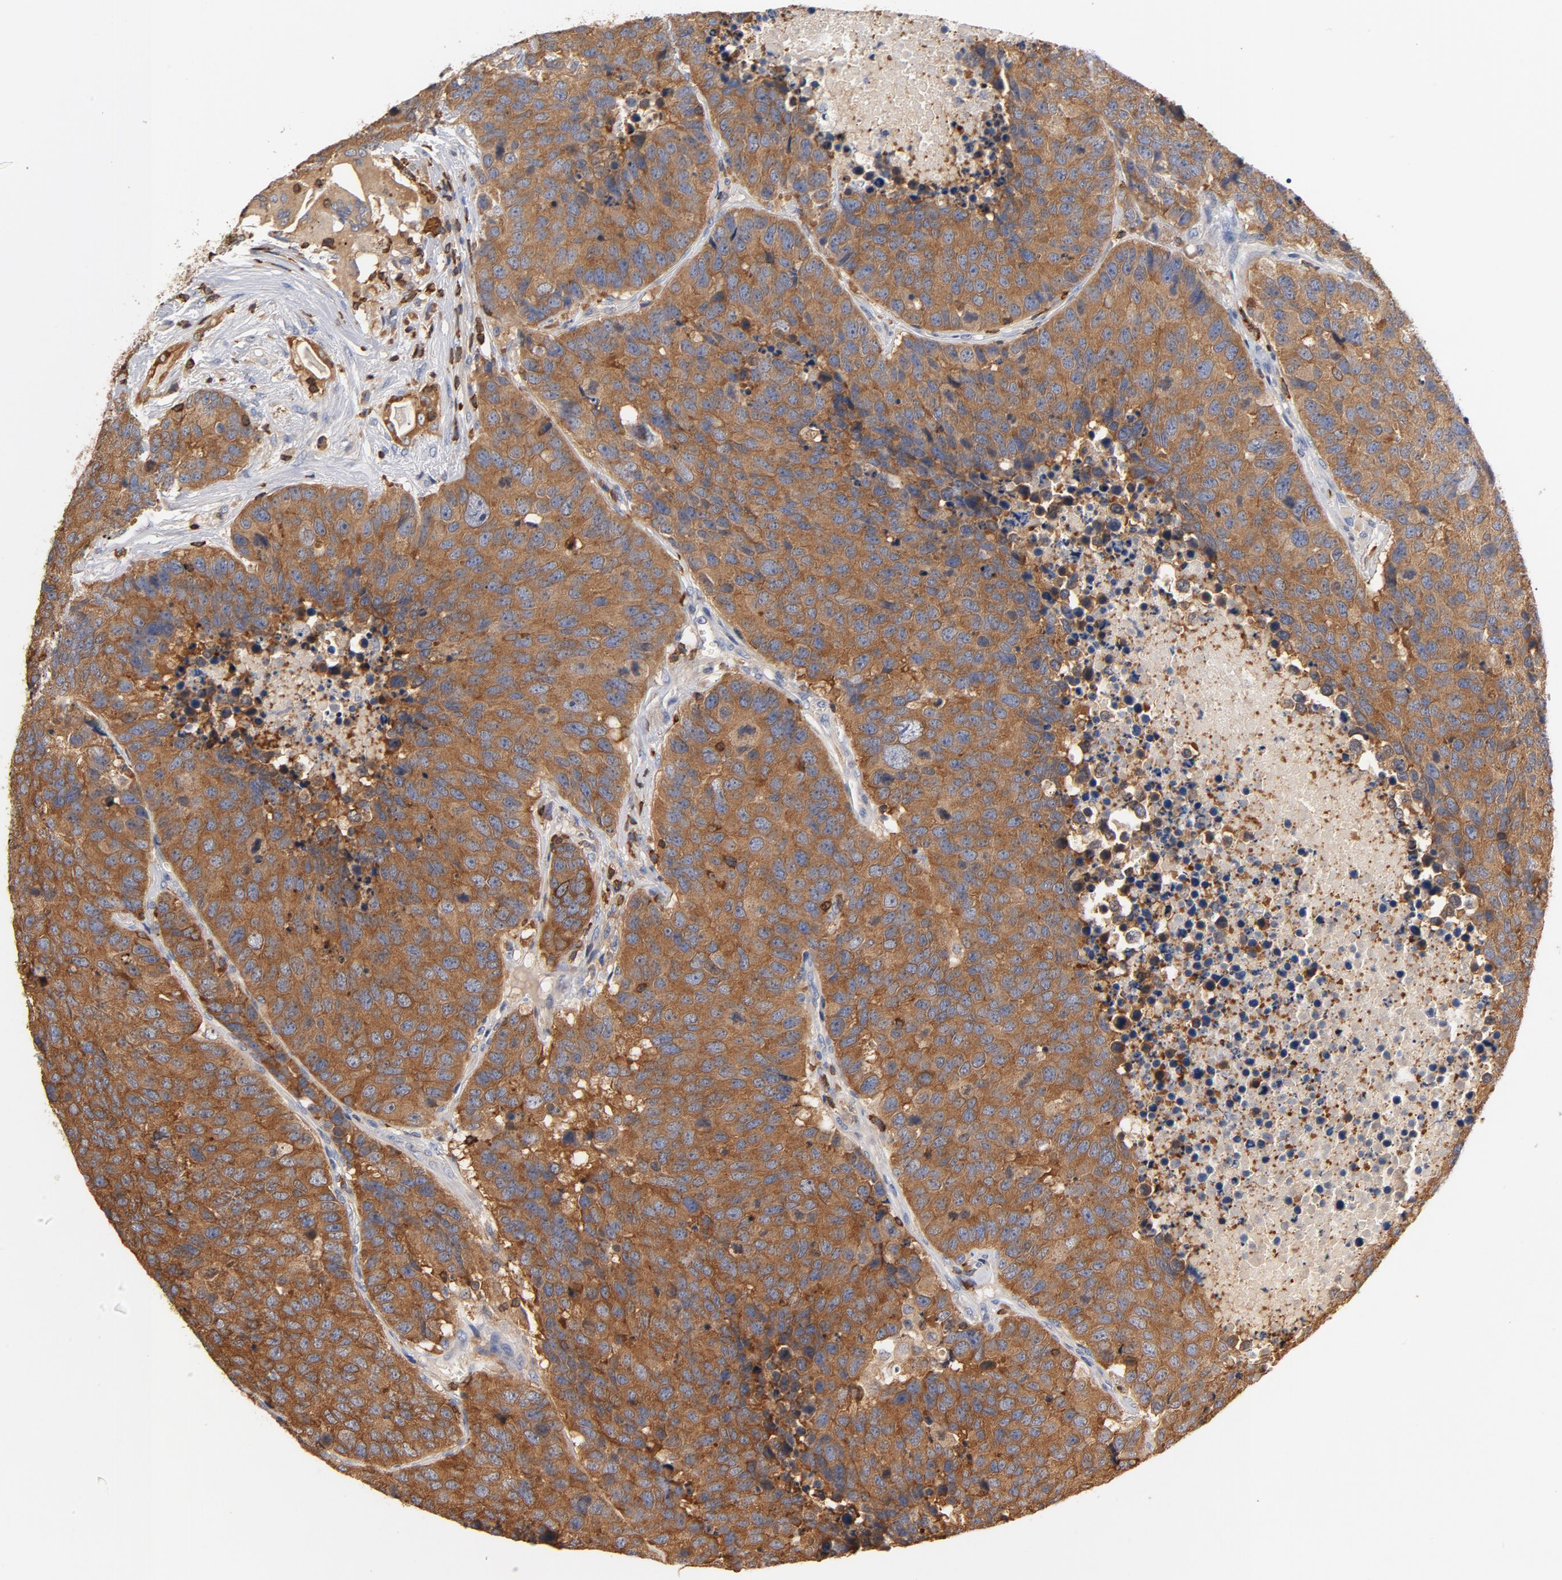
{"staining": {"intensity": "moderate", "quantity": ">75%", "location": "cytoplasmic/membranous"}, "tissue": "carcinoid", "cell_type": "Tumor cells", "image_type": "cancer", "snomed": [{"axis": "morphology", "description": "Carcinoid, malignant, NOS"}, {"axis": "topography", "description": "Lung"}], "caption": "Carcinoid stained for a protein (brown) reveals moderate cytoplasmic/membranous positive staining in about >75% of tumor cells.", "gene": "EZR", "patient": {"sex": "male", "age": 60}}